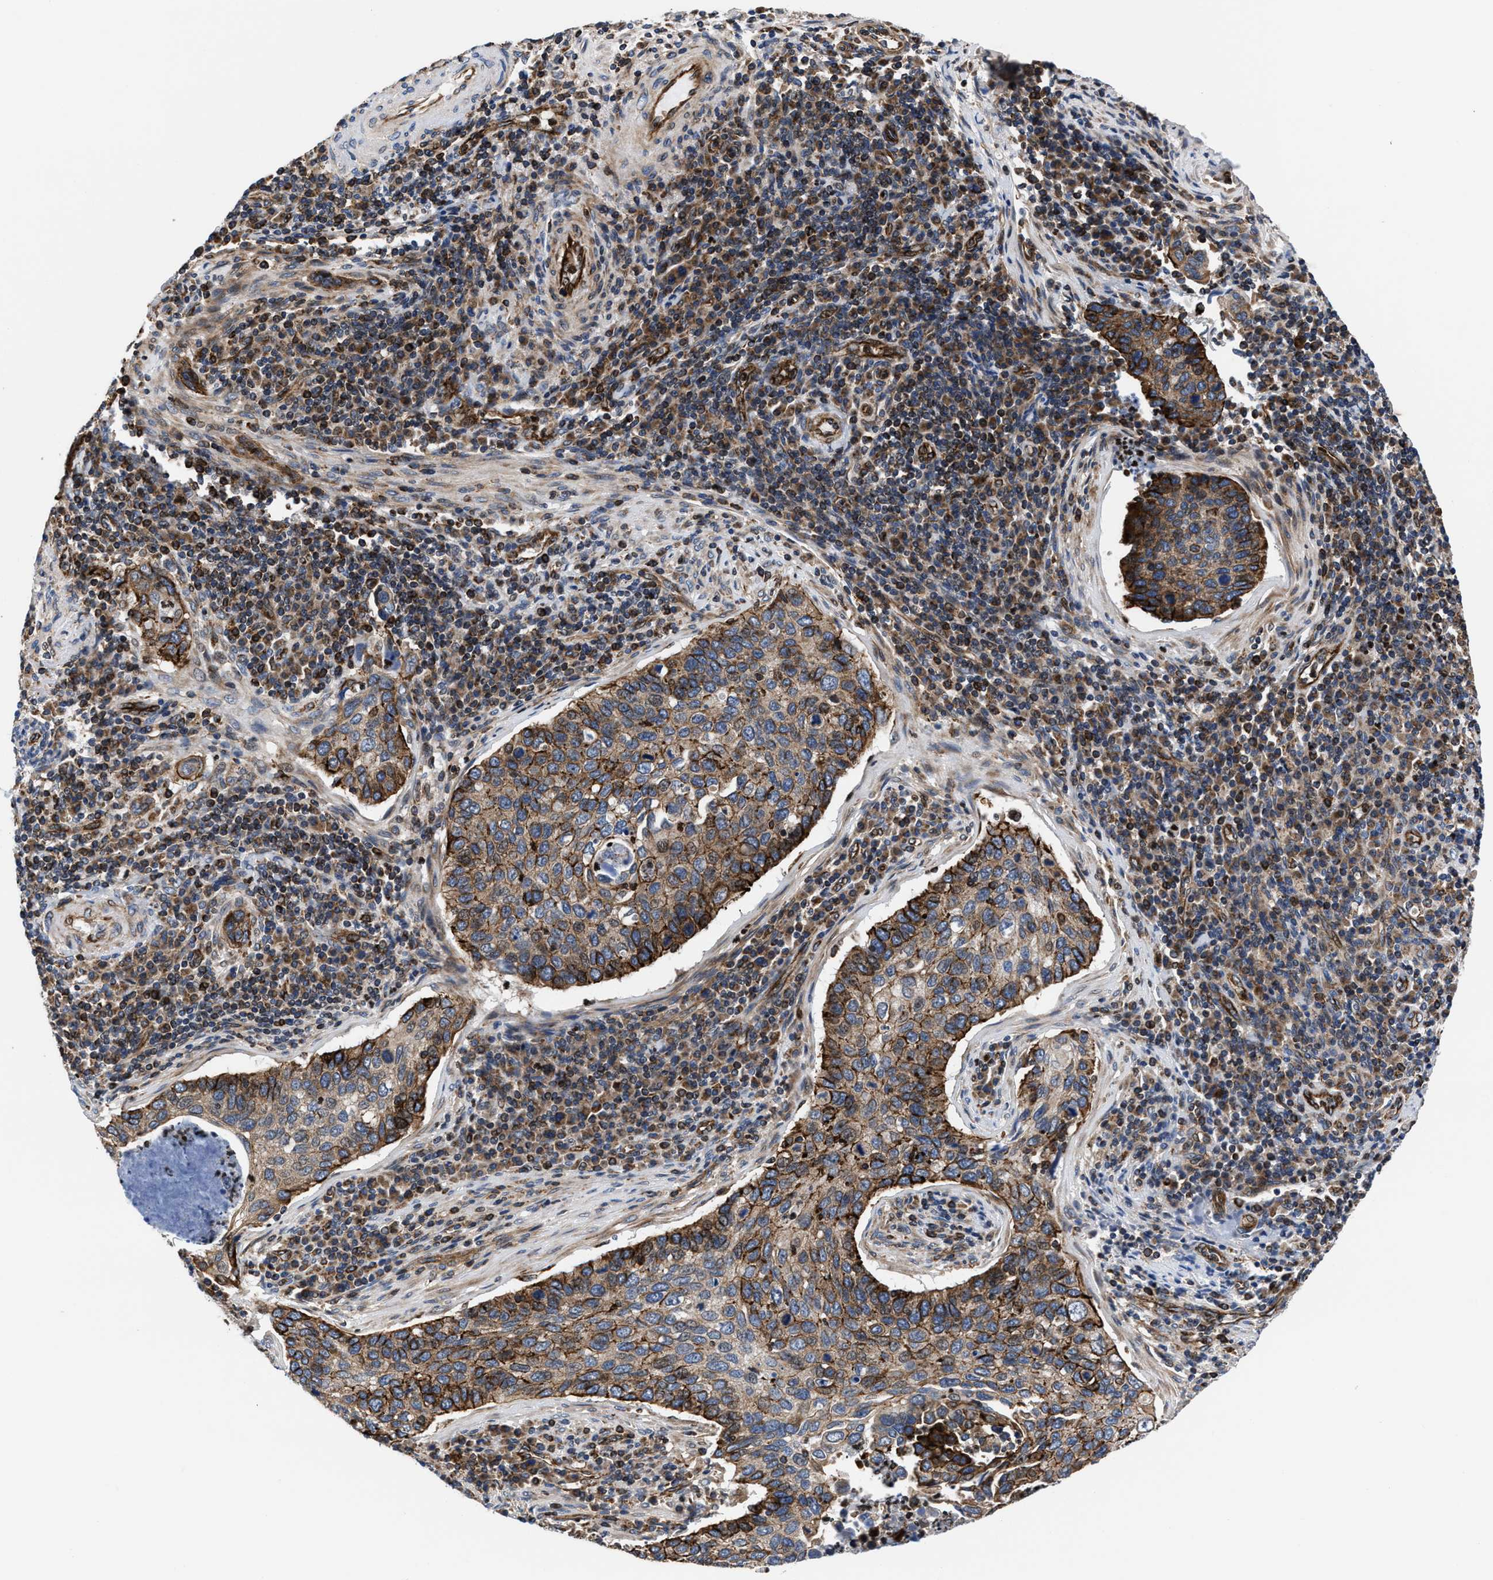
{"staining": {"intensity": "moderate", "quantity": ">75%", "location": "cytoplasmic/membranous"}, "tissue": "cervical cancer", "cell_type": "Tumor cells", "image_type": "cancer", "snomed": [{"axis": "morphology", "description": "Squamous cell carcinoma, NOS"}, {"axis": "topography", "description": "Cervix"}], "caption": "Immunohistochemical staining of human cervical cancer (squamous cell carcinoma) exhibits medium levels of moderate cytoplasmic/membranous protein positivity in approximately >75% of tumor cells.", "gene": "PRR15L", "patient": {"sex": "female", "age": 53}}